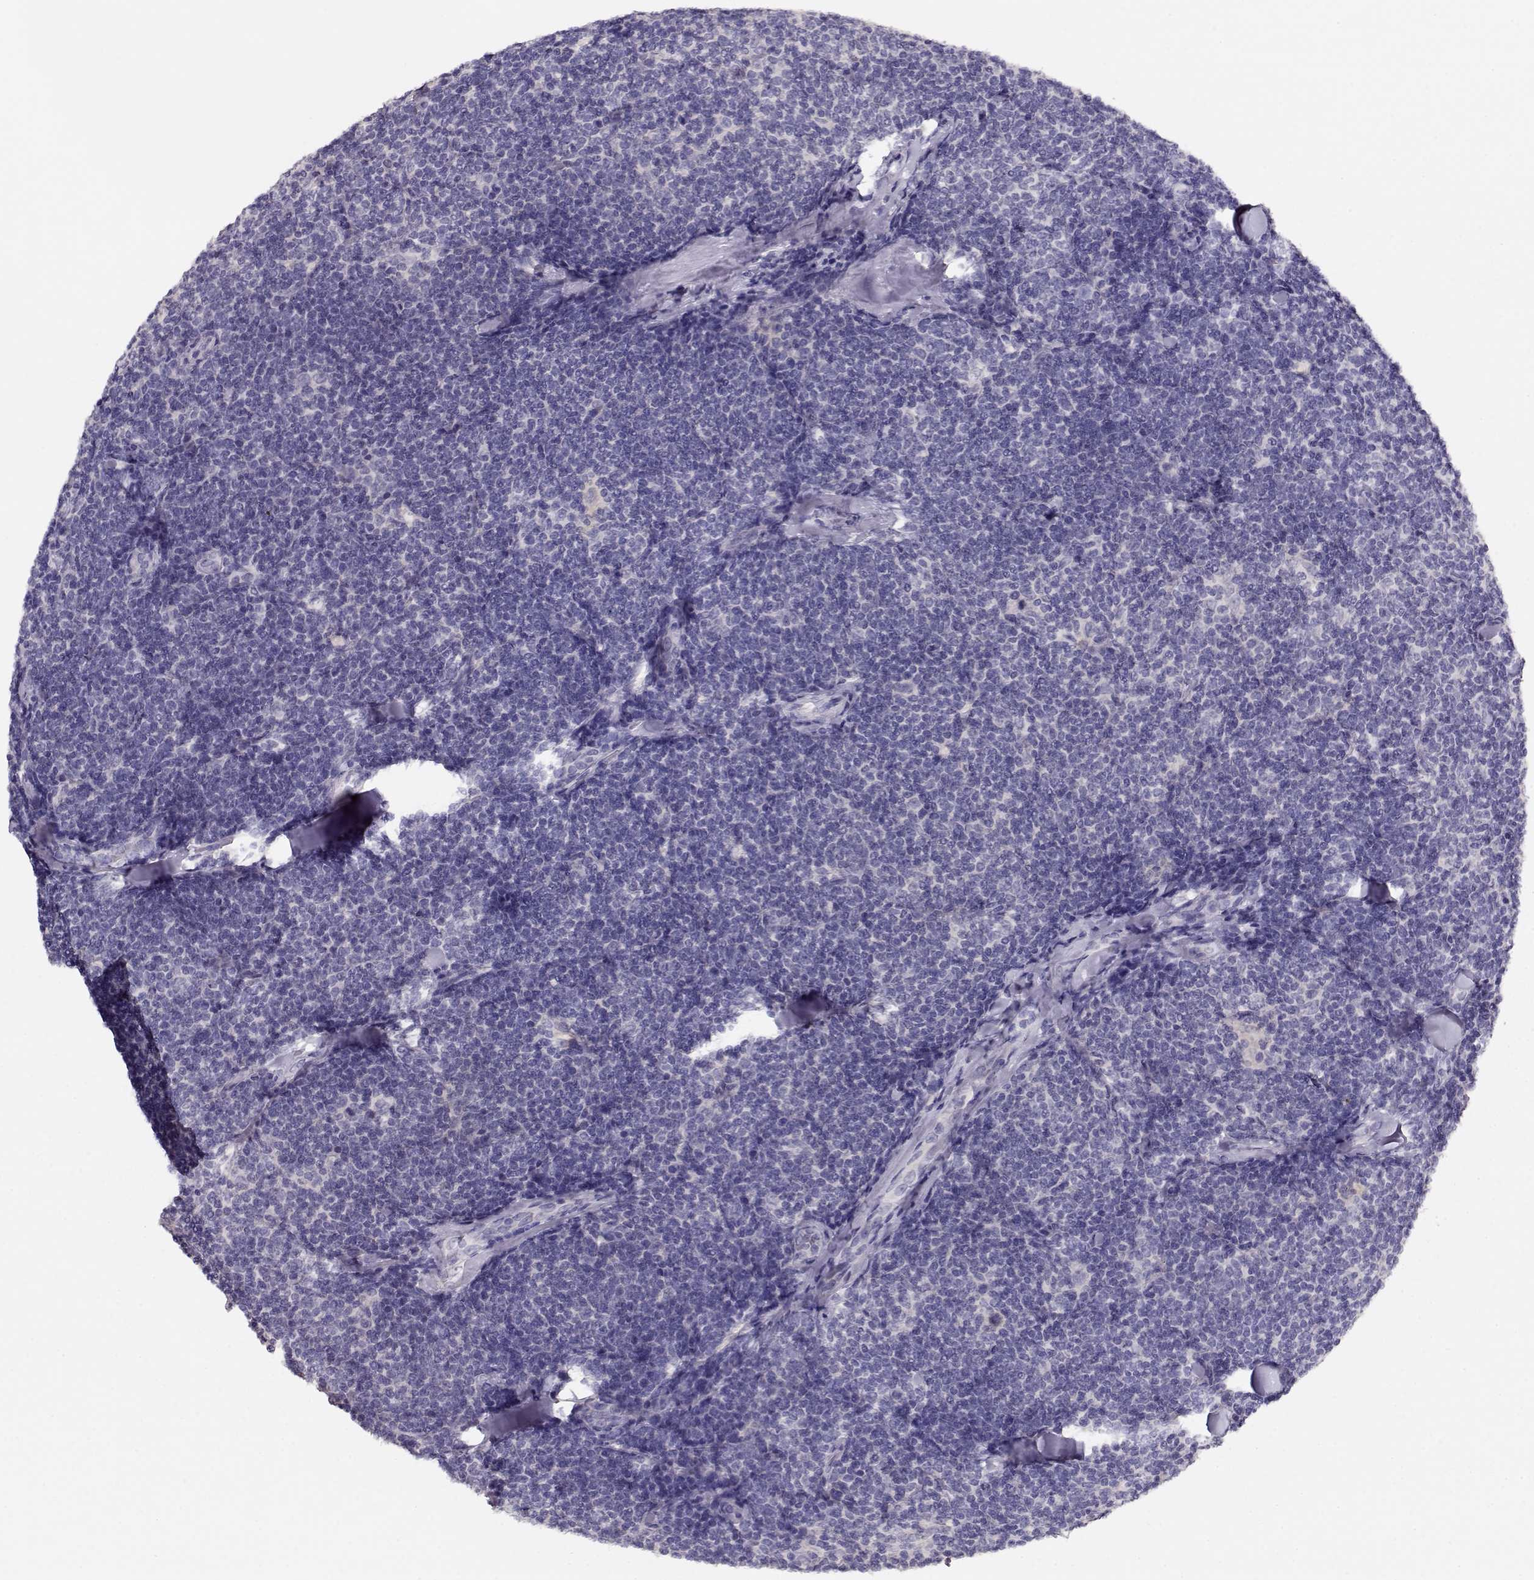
{"staining": {"intensity": "negative", "quantity": "none", "location": "none"}, "tissue": "lymphoma", "cell_type": "Tumor cells", "image_type": "cancer", "snomed": [{"axis": "morphology", "description": "Malignant lymphoma, non-Hodgkin's type, Low grade"}, {"axis": "topography", "description": "Lymph node"}], "caption": "Lymphoma was stained to show a protein in brown. There is no significant positivity in tumor cells. Brightfield microscopy of immunohistochemistry (IHC) stained with DAB (3,3'-diaminobenzidine) (brown) and hematoxylin (blue), captured at high magnification.", "gene": "NDRG4", "patient": {"sex": "female", "age": 56}}